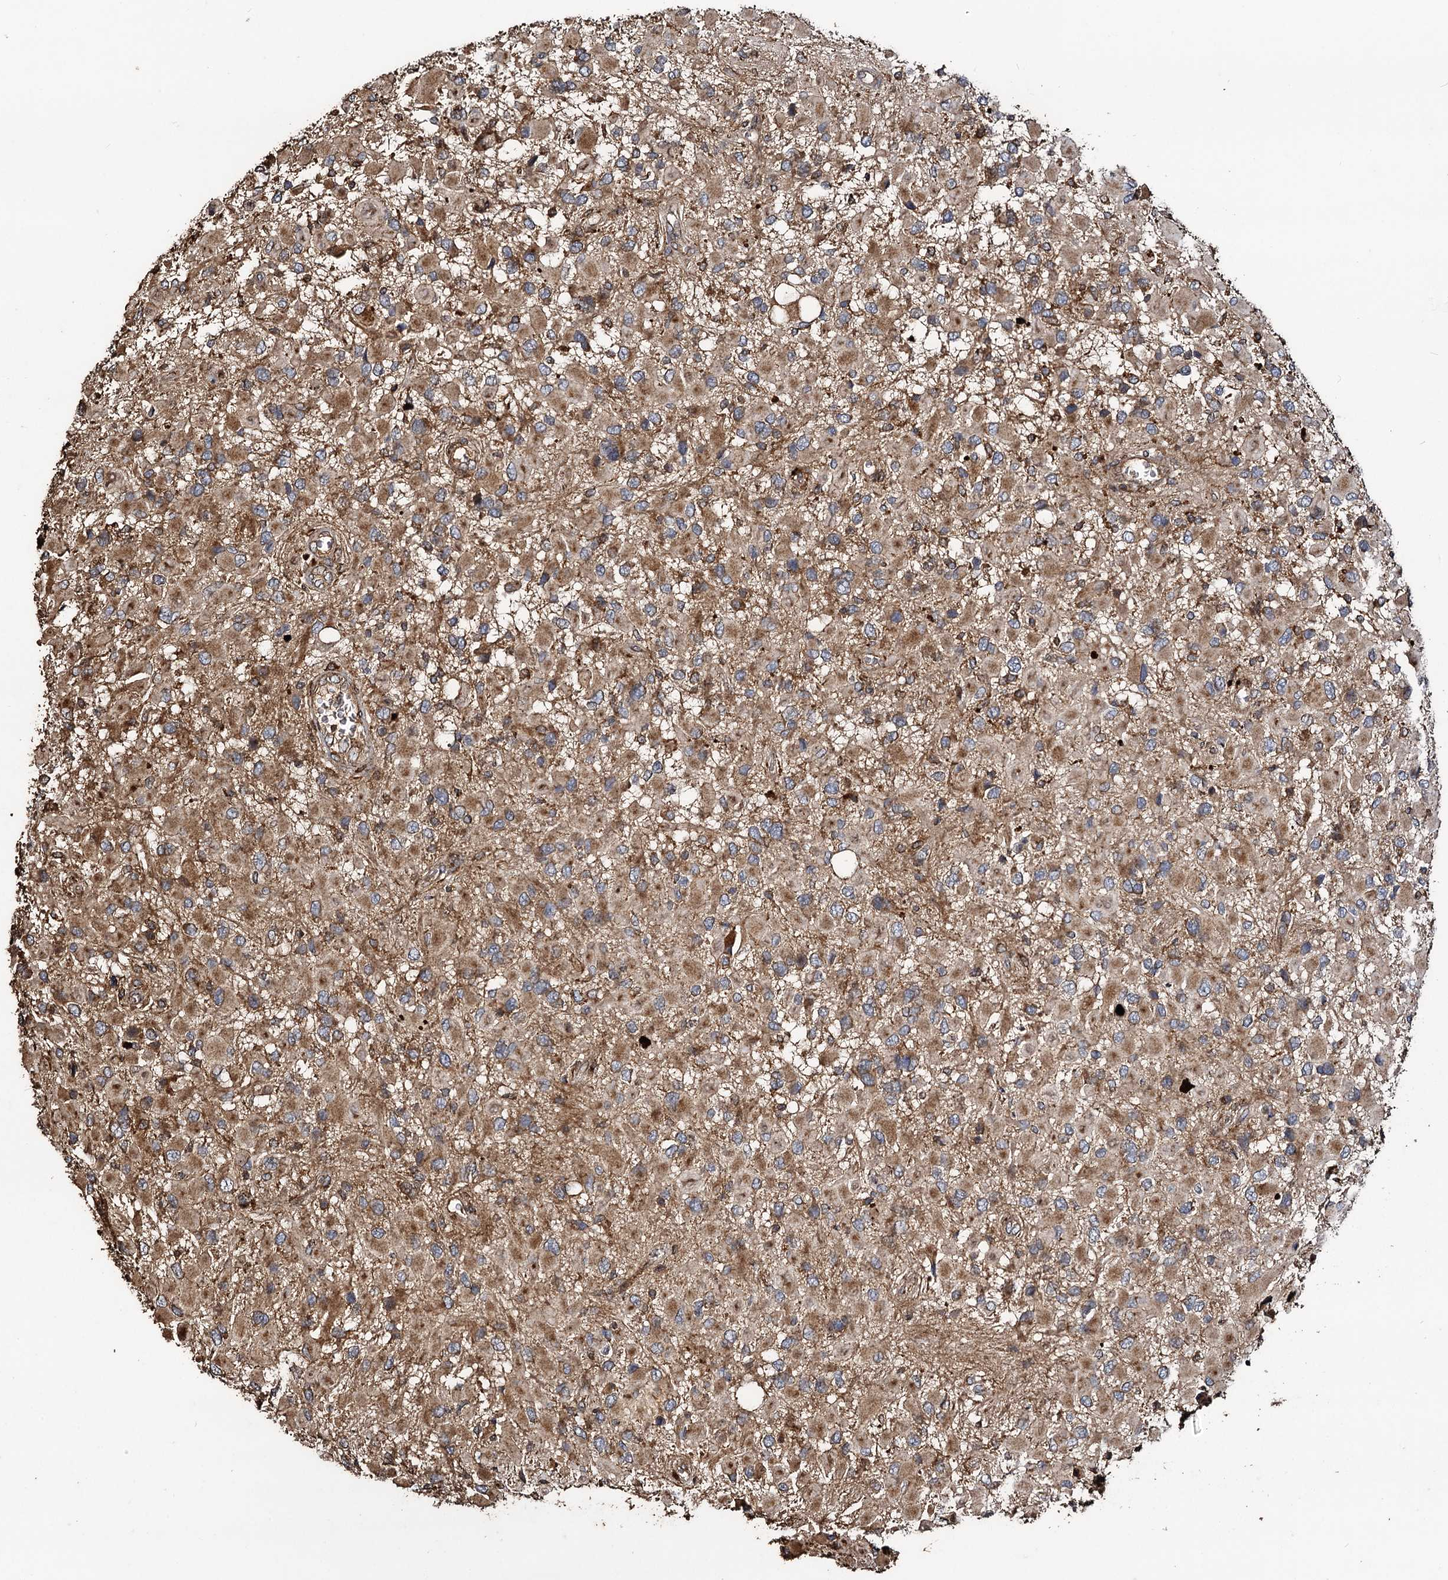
{"staining": {"intensity": "moderate", "quantity": ">75%", "location": "cytoplasmic/membranous"}, "tissue": "glioma", "cell_type": "Tumor cells", "image_type": "cancer", "snomed": [{"axis": "morphology", "description": "Glioma, malignant, High grade"}, {"axis": "topography", "description": "Brain"}], "caption": "Glioma stained with a protein marker reveals moderate staining in tumor cells.", "gene": "NOTCH2NLA", "patient": {"sex": "male", "age": 53}}